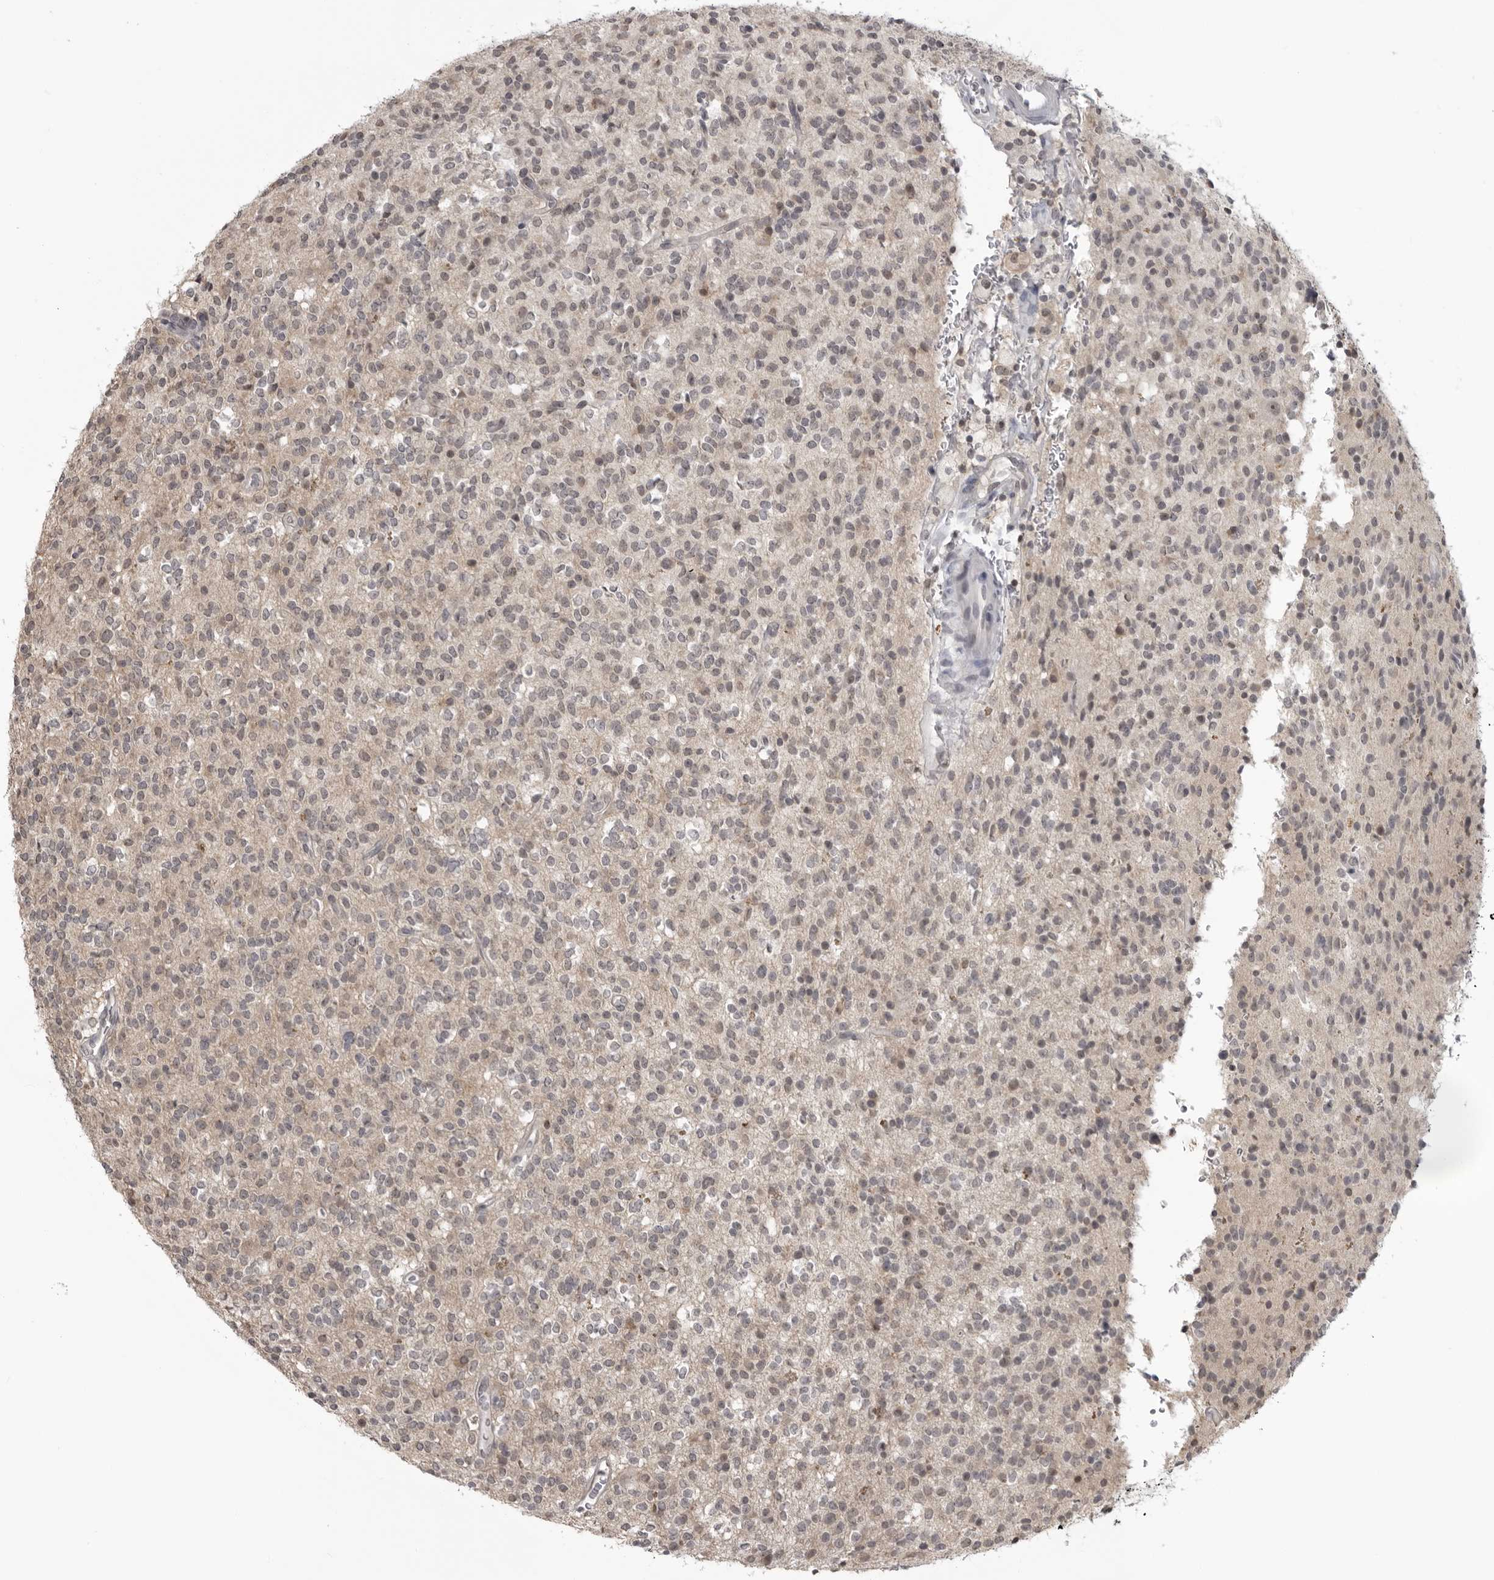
{"staining": {"intensity": "weak", "quantity": "25%-75%", "location": "cytoplasmic/membranous"}, "tissue": "glioma", "cell_type": "Tumor cells", "image_type": "cancer", "snomed": [{"axis": "morphology", "description": "Glioma, malignant, High grade"}, {"axis": "topography", "description": "Brain"}], "caption": "IHC of human malignant high-grade glioma reveals low levels of weak cytoplasmic/membranous expression in about 25%-75% of tumor cells.", "gene": "PDCL3", "patient": {"sex": "male", "age": 34}}